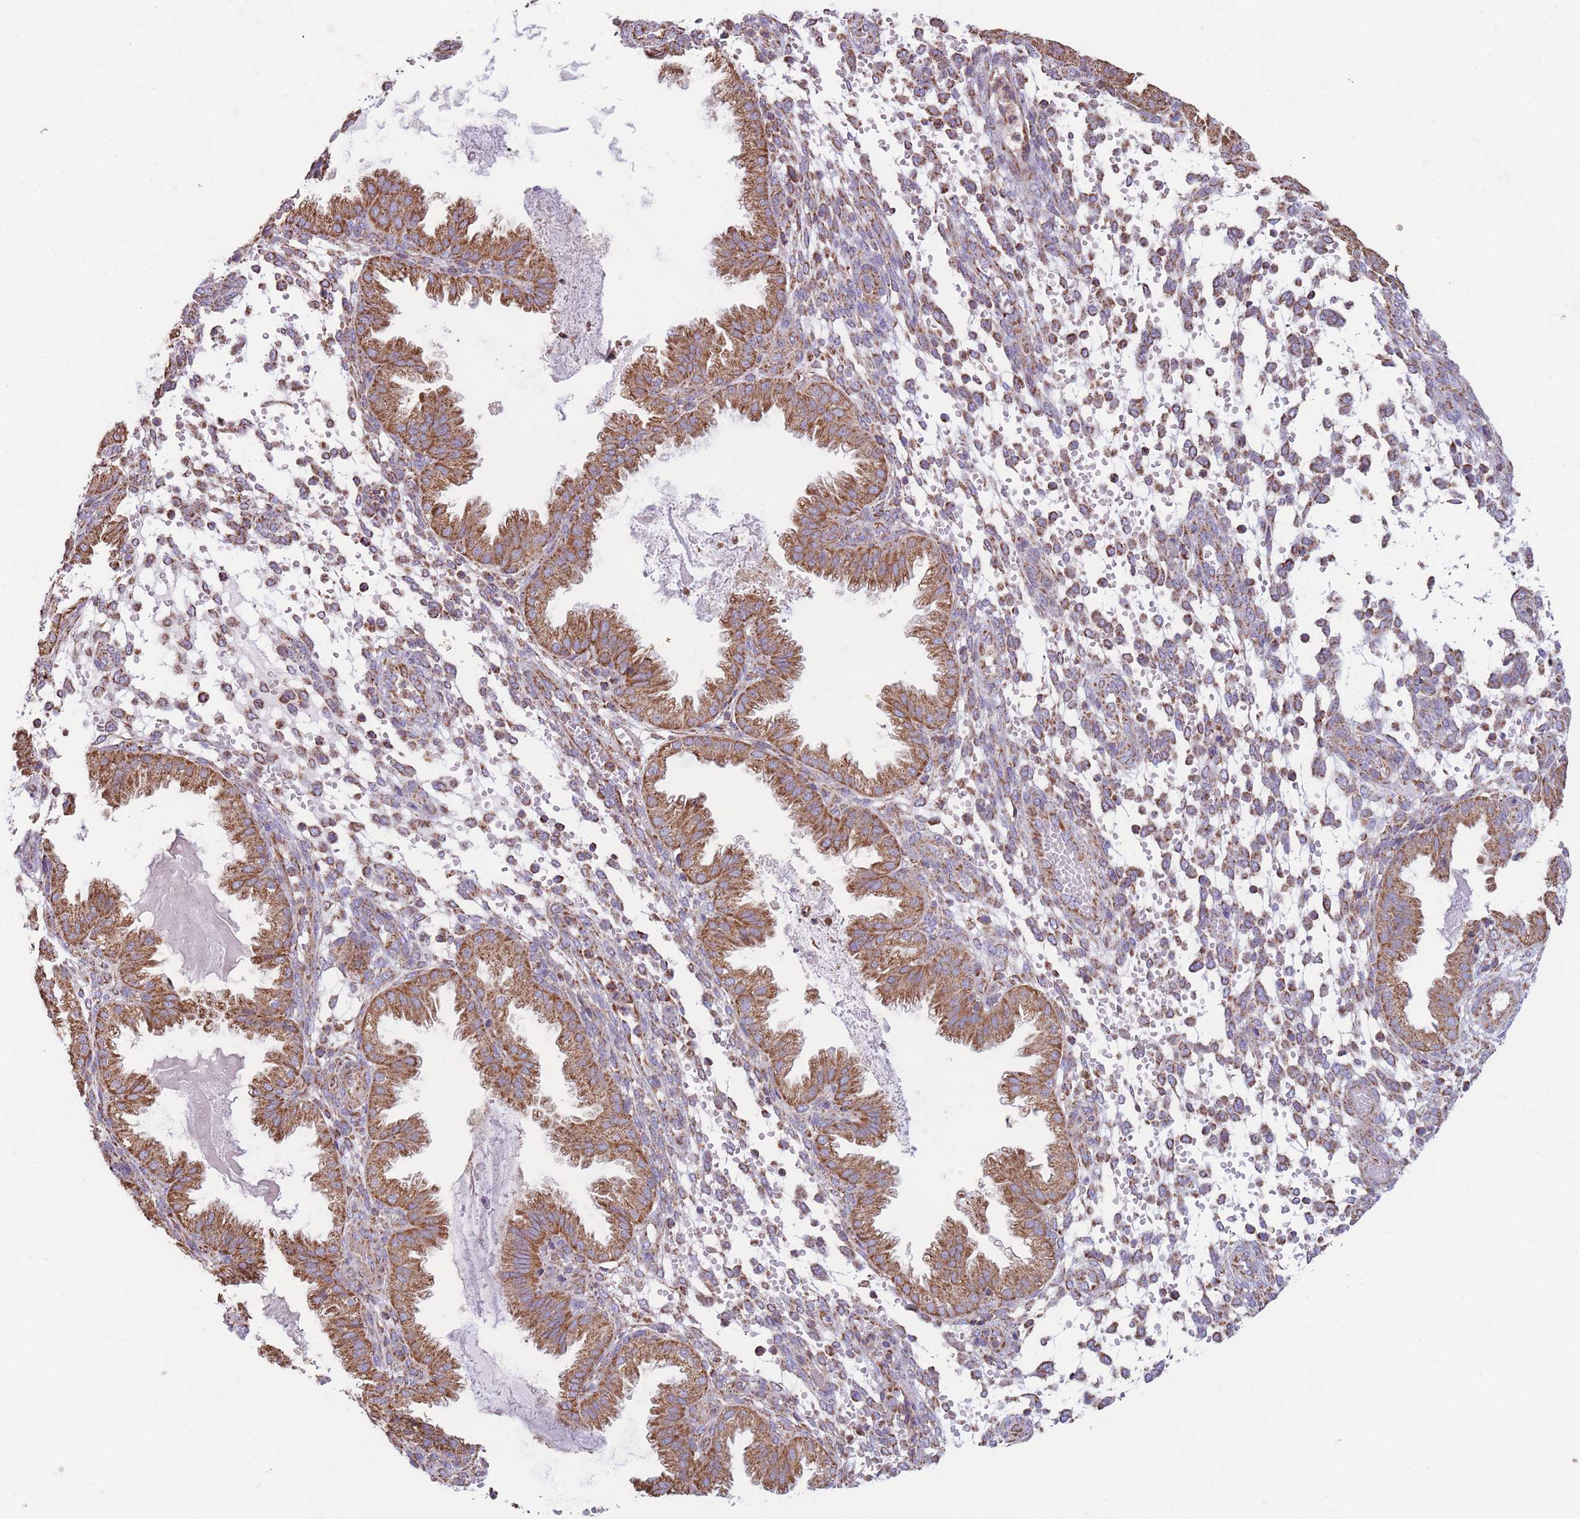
{"staining": {"intensity": "moderate", "quantity": ">75%", "location": "cytoplasmic/membranous"}, "tissue": "endometrium", "cell_type": "Cells in endometrial stroma", "image_type": "normal", "snomed": [{"axis": "morphology", "description": "Normal tissue, NOS"}, {"axis": "topography", "description": "Endometrium"}], "caption": "IHC image of unremarkable endometrium: endometrium stained using immunohistochemistry (IHC) displays medium levels of moderate protein expression localized specifically in the cytoplasmic/membranous of cells in endometrial stroma, appearing as a cytoplasmic/membranous brown color.", "gene": "FKBP8", "patient": {"sex": "female", "age": 33}}